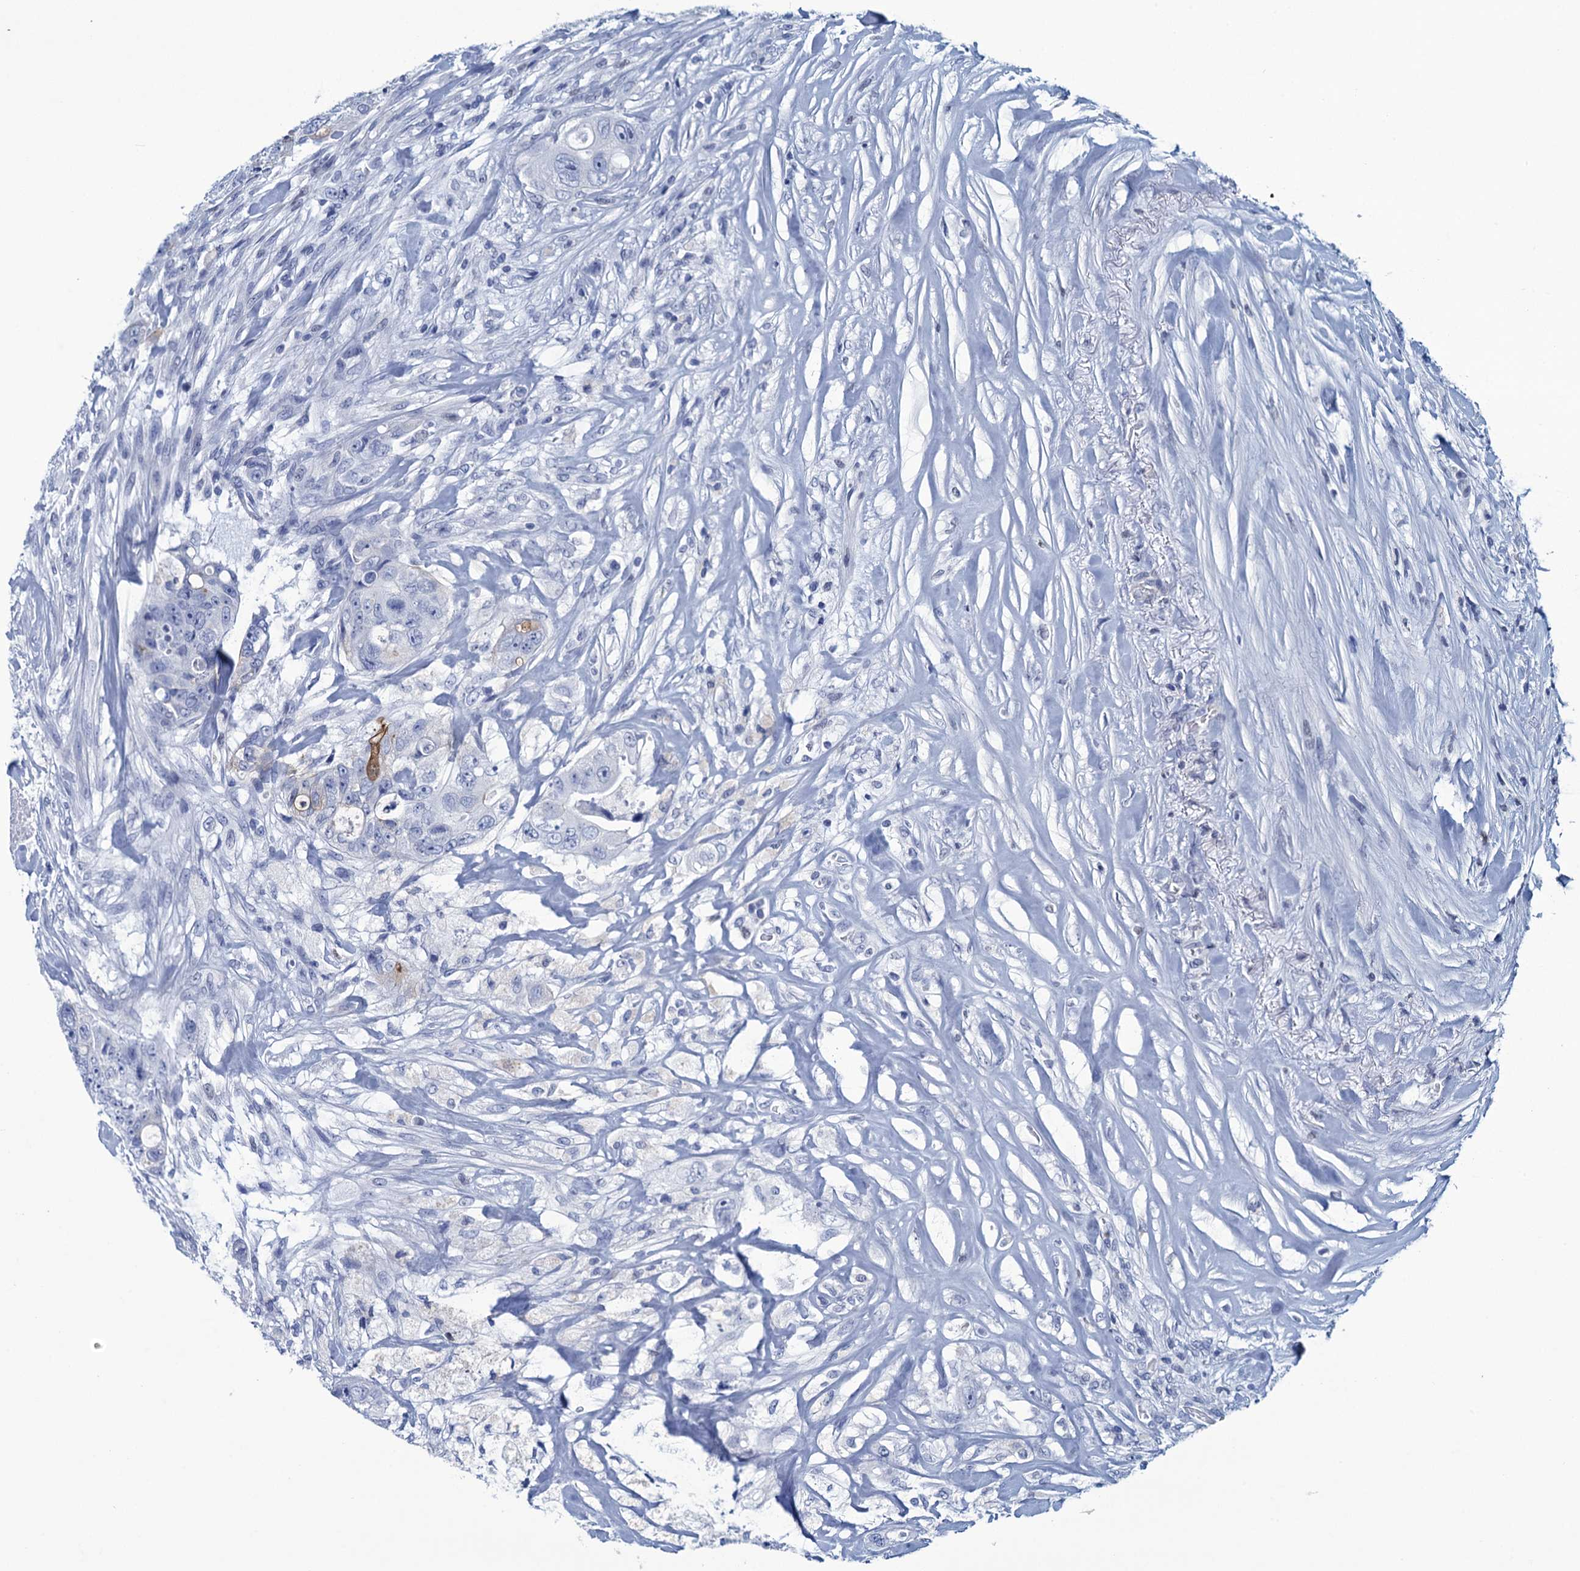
{"staining": {"intensity": "negative", "quantity": "none", "location": "none"}, "tissue": "colorectal cancer", "cell_type": "Tumor cells", "image_type": "cancer", "snomed": [{"axis": "morphology", "description": "Adenocarcinoma, NOS"}, {"axis": "topography", "description": "Colon"}], "caption": "A histopathology image of human adenocarcinoma (colorectal) is negative for staining in tumor cells.", "gene": "RHCG", "patient": {"sex": "female", "age": 46}}